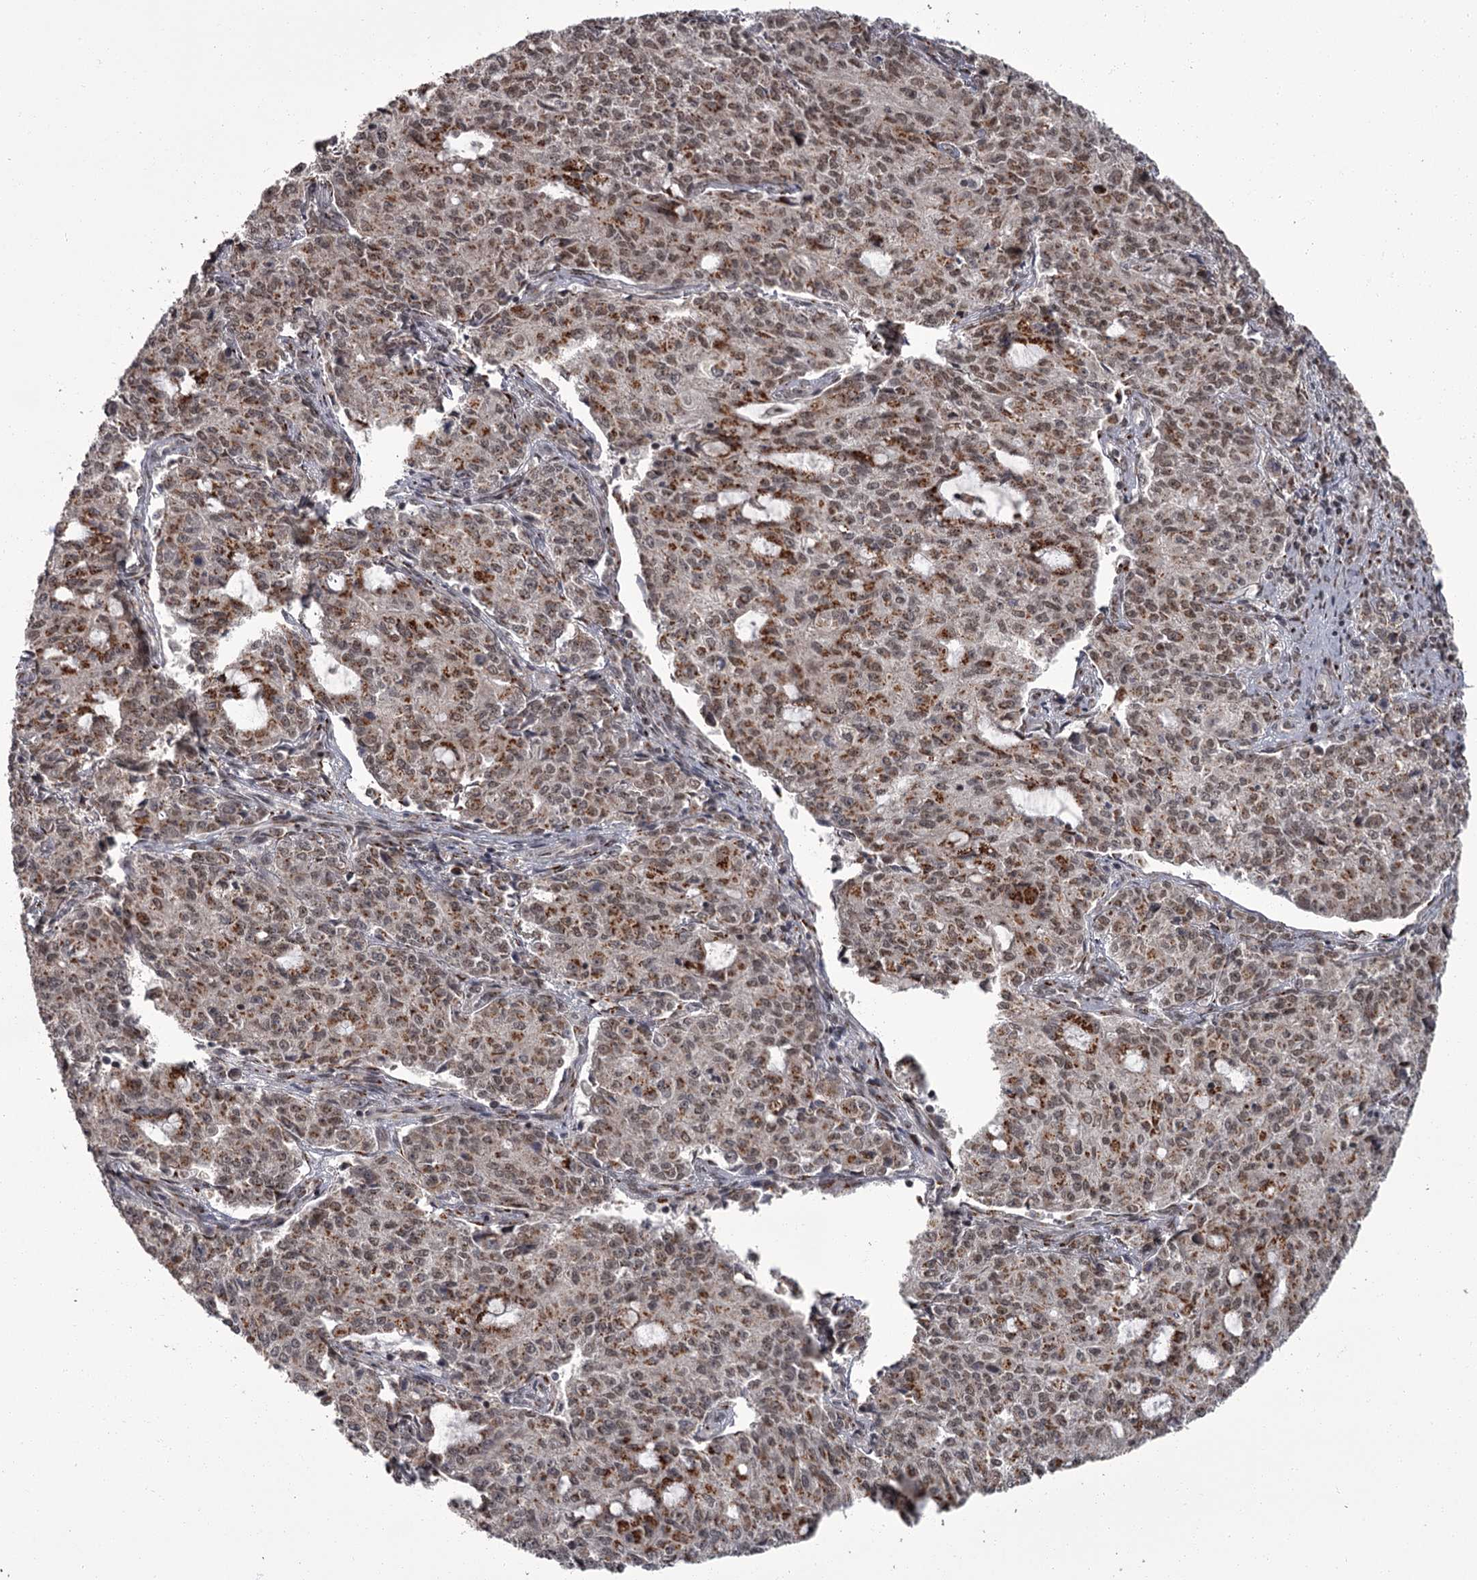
{"staining": {"intensity": "moderate", "quantity": "25%-75%", "location": "cytoplasmic/membranous,nuclear"}, "tissue": "endometrial cancer", "cell_type": "Tumor cells", "image_type": "cancer", "snomed": [{"axis": "morphology", "description": "Adenocarcinoma, NOS"}, {"axis": "topography", "description": "Endometrium"}], "caption": "Endometrial cancer stained with DAB immunohistochemistry (IHC) reveals medium levels of moderate cytoplasmic/membranous and nuclear positivity in approximately 25%-75% of tumor cells. (brown staining indicates protein expression, while blue staining denotes nuclei).", "gene": "CEP83", "patient": {"sex": "female", "age": 50}}